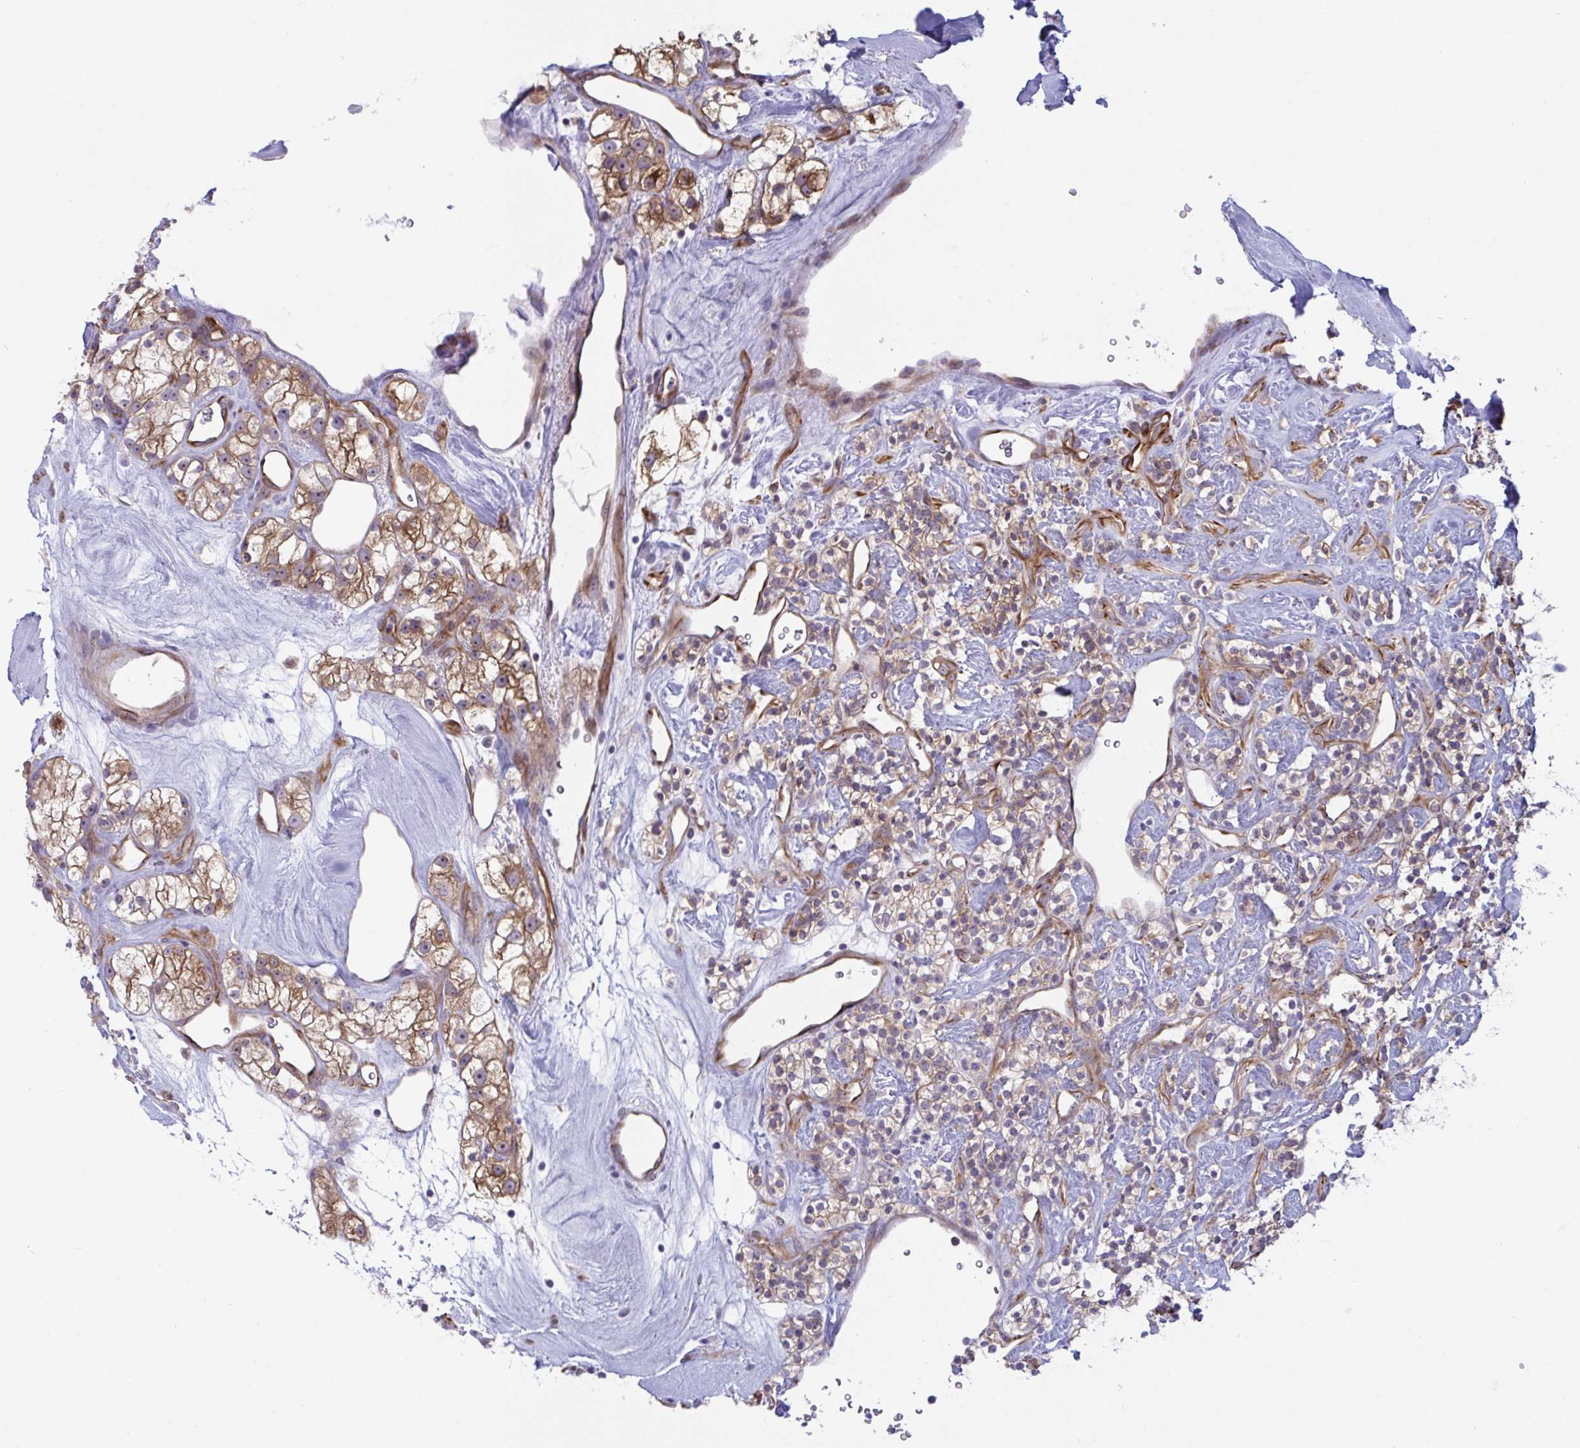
{"staining": {"intensity": "moderate", "quantity": ">75%", "location": "cytoplasmic/membranous"}, "tissue": "renal cancer", "cell_type": "Tumor cells", "image_type": "cancer", "snomed": [{"axis": "morphology", "description": "Adenocarcinoma, NOS"}, {"axis": "topography", "description": "Kidney"}], "caption": "A high-resolution micrograph shows IHC staining of renal cancer (adenocarcinoma), which demonstrates moderate cytoplasmic/membranous expression in approximately >75% of tumor cells.", "gene": "PRRT4", "patient": {"sex": "male", "age": 77}}